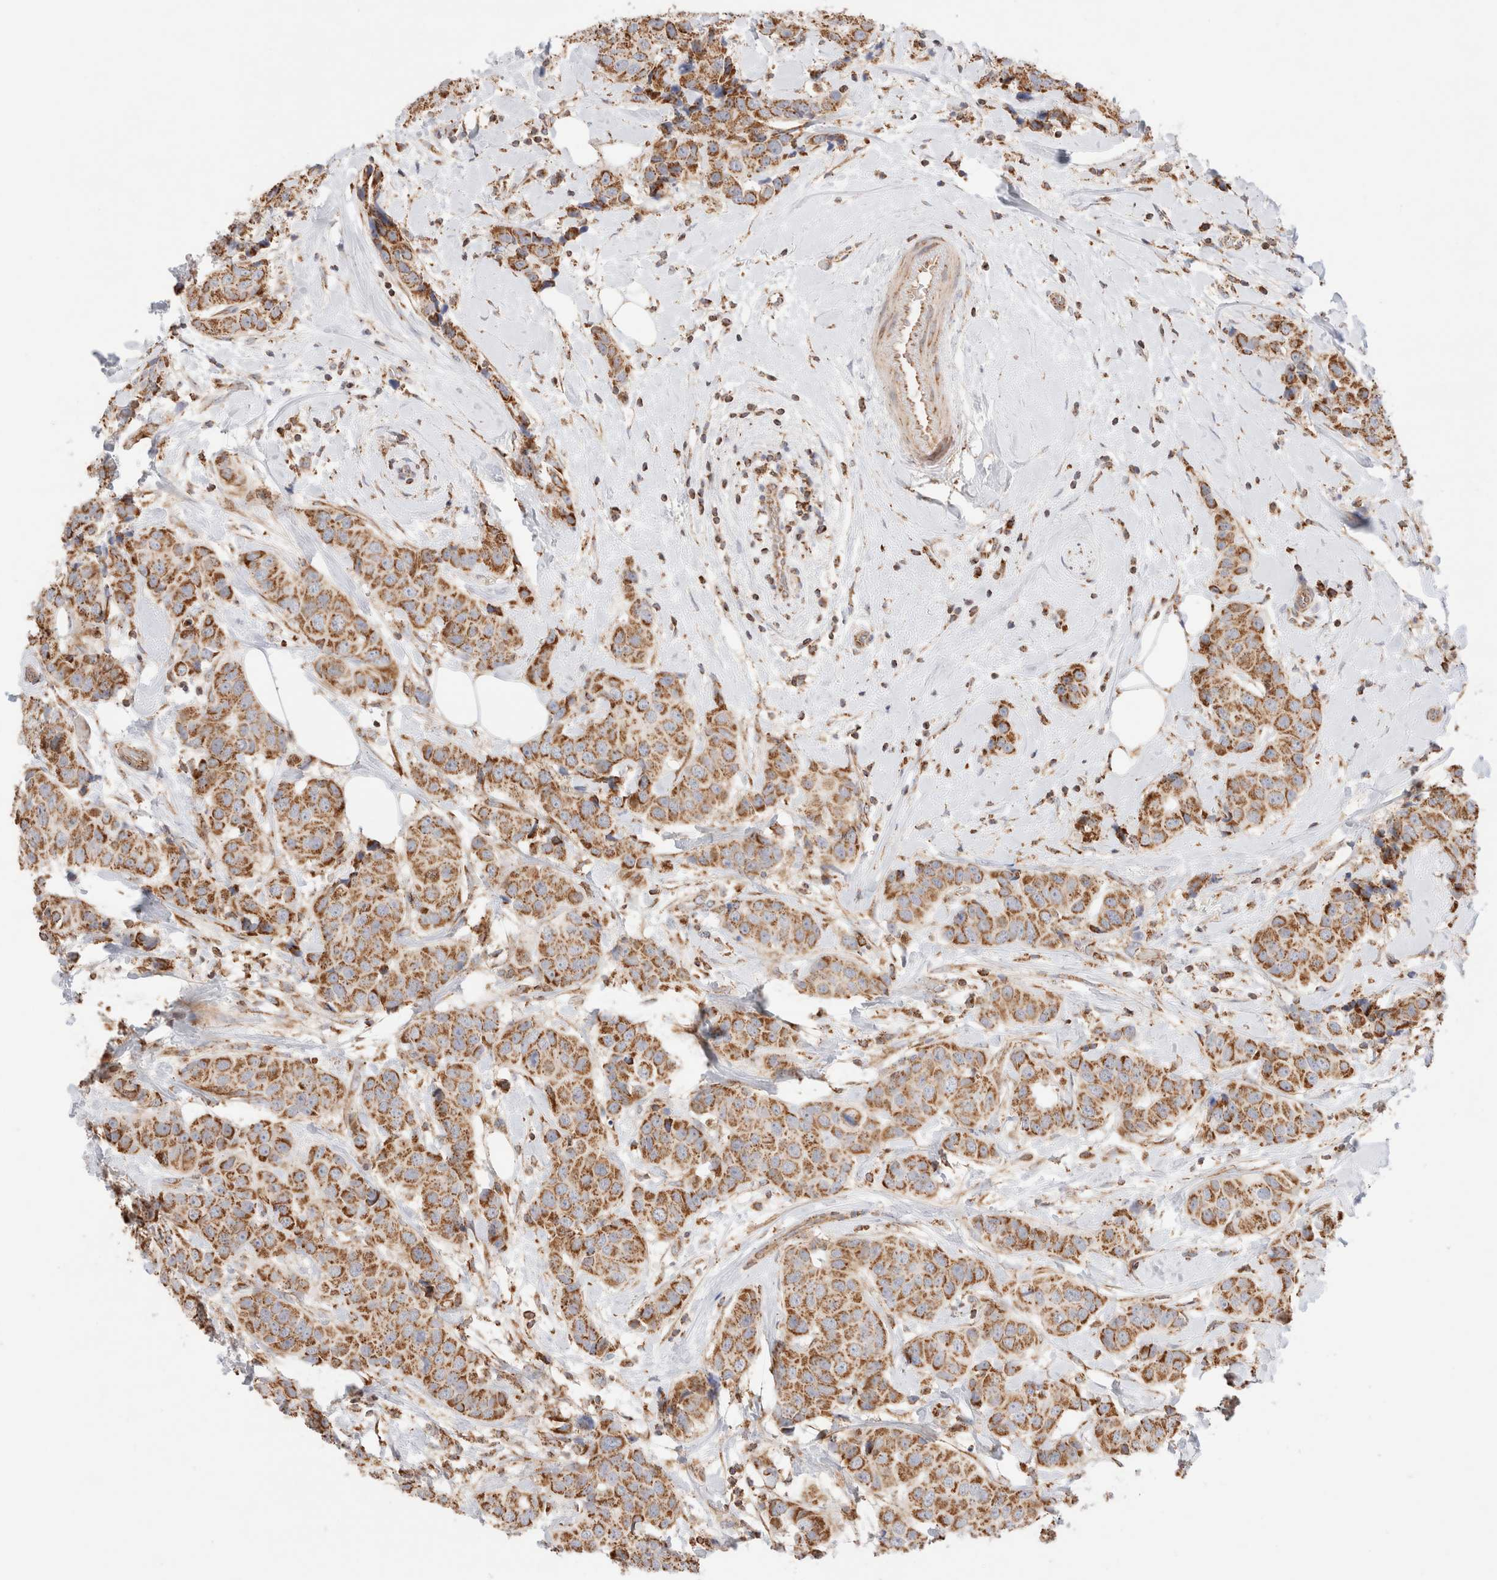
{"staining": {"intensity": "moderate", "quantity": ">75%", "location": "cytoplasmic/membranous"}, "tissue": "breast cancer", "cell_type": "Tumor cells", "image_type": "cancer", "snomed": [{"axis": "morphology", "description": "Normal tissue, NOS"}, {"axis": "morphology", "description": "Duct carcinoma"}, {"axis": "topography", "description": "Breast"}], "caption": "Moderate cytoplasmic/membranous expression for a protein is seen in approximately >75% of tumor cells of breast cancer (intraductal carcinoma) using IHC.", "gene": "TMPPE", "patient": {"sex": "female", "age": 39}}